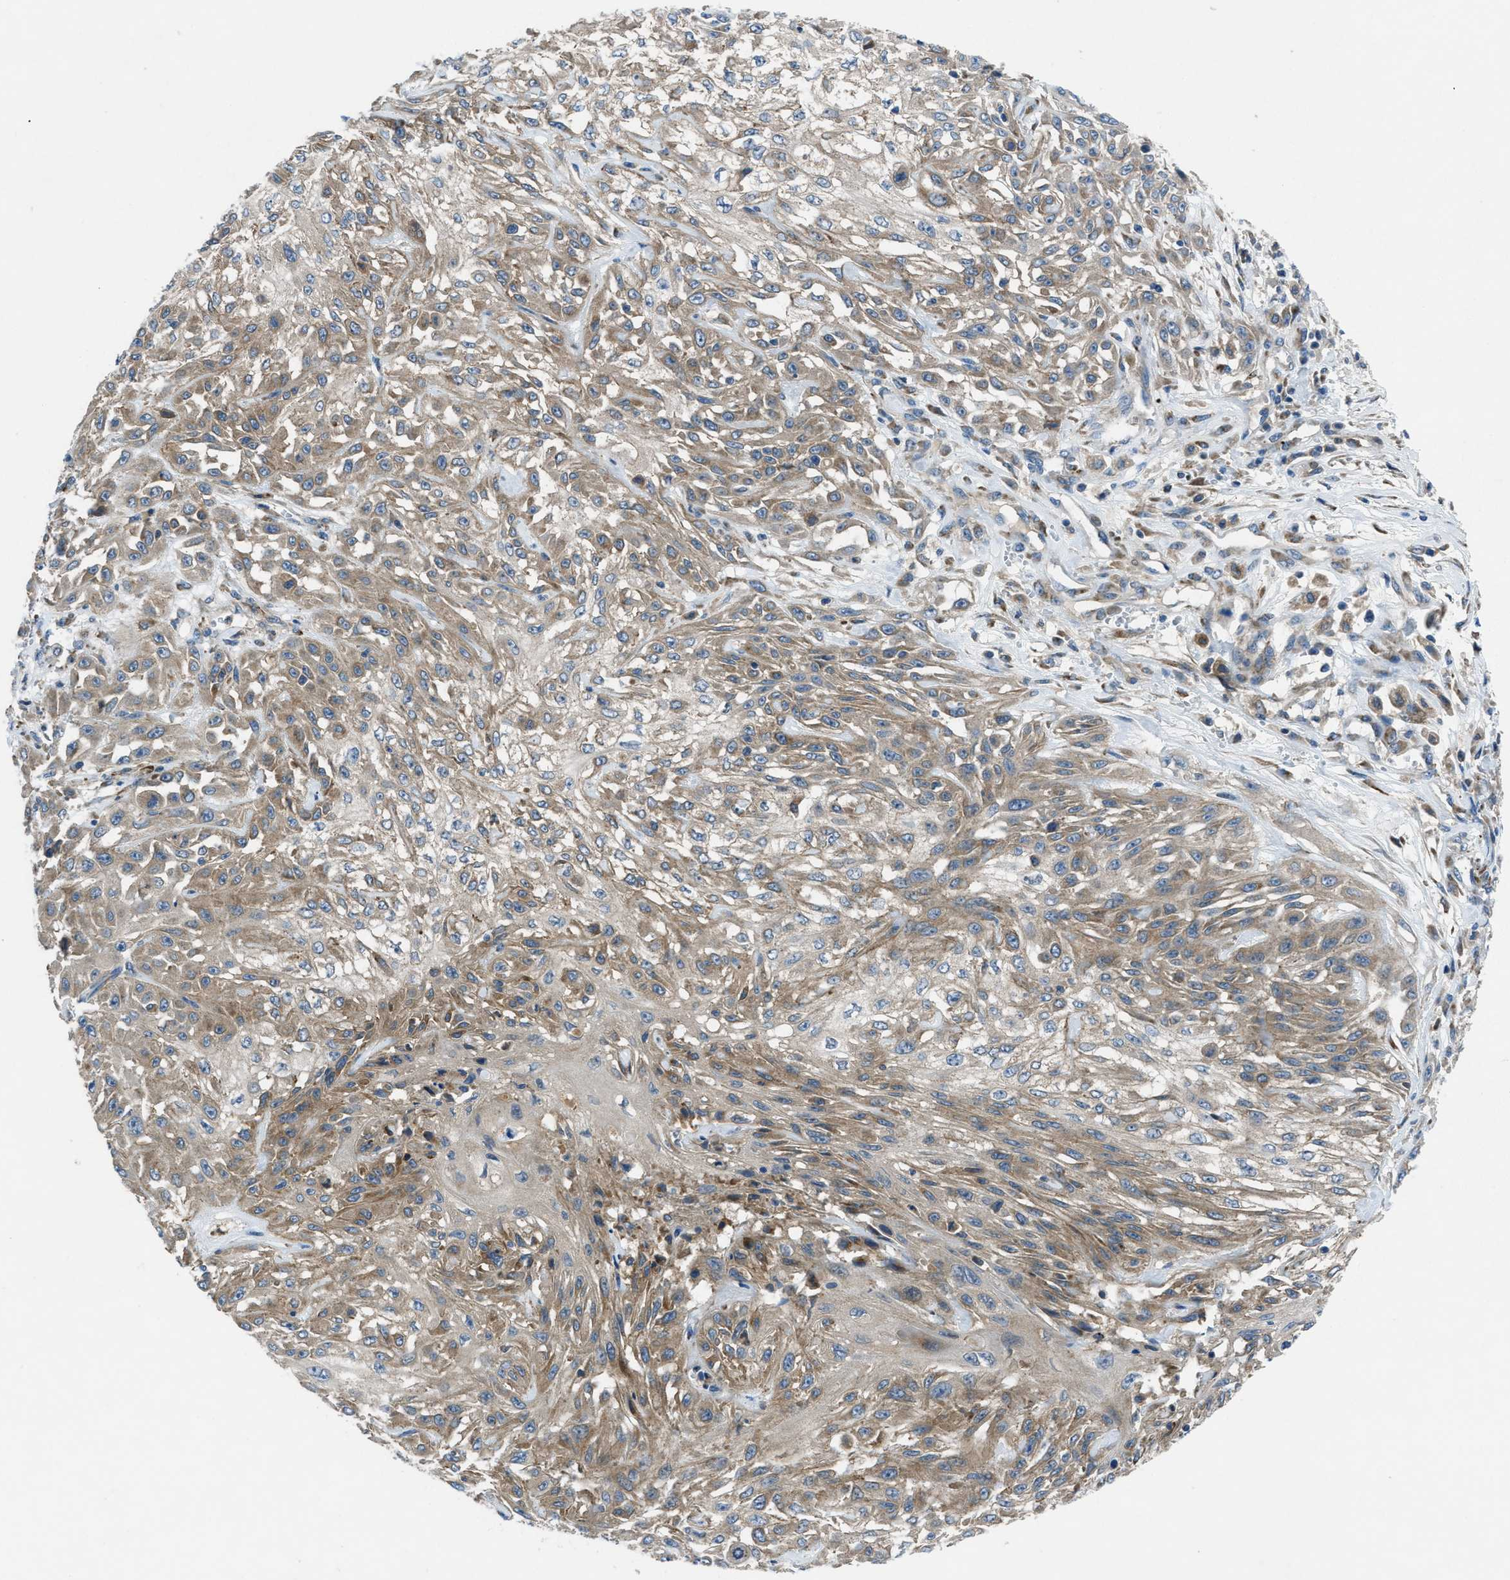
{"staining": {"intensity": "moderate", "quantity": ">75%", "location": "cytoplasmic/membranous"}, "tissue": "skin cancer", "cell_type": "Tumor cells", "image_type": "cancer", "snomed": [{"axis": "morphology", "description": "Squamous cell carcinoma, NOS"}, {"axis": "morphology", "description": "Squamous cell carcinoma, metastatic, NOS"}, {"axis": "topography", "description": "Skin"}, {"axis": "topography", "description": "Lymph node"}], "caption": "Skin squamous cell carcinoma stained with a brown dye demonstrates moderate cytoplasmic/membranous positive positivity in about >75% of tumor cells.", "gene": "MAP3K20", "patient": {"sex": "male", "age": 75}}